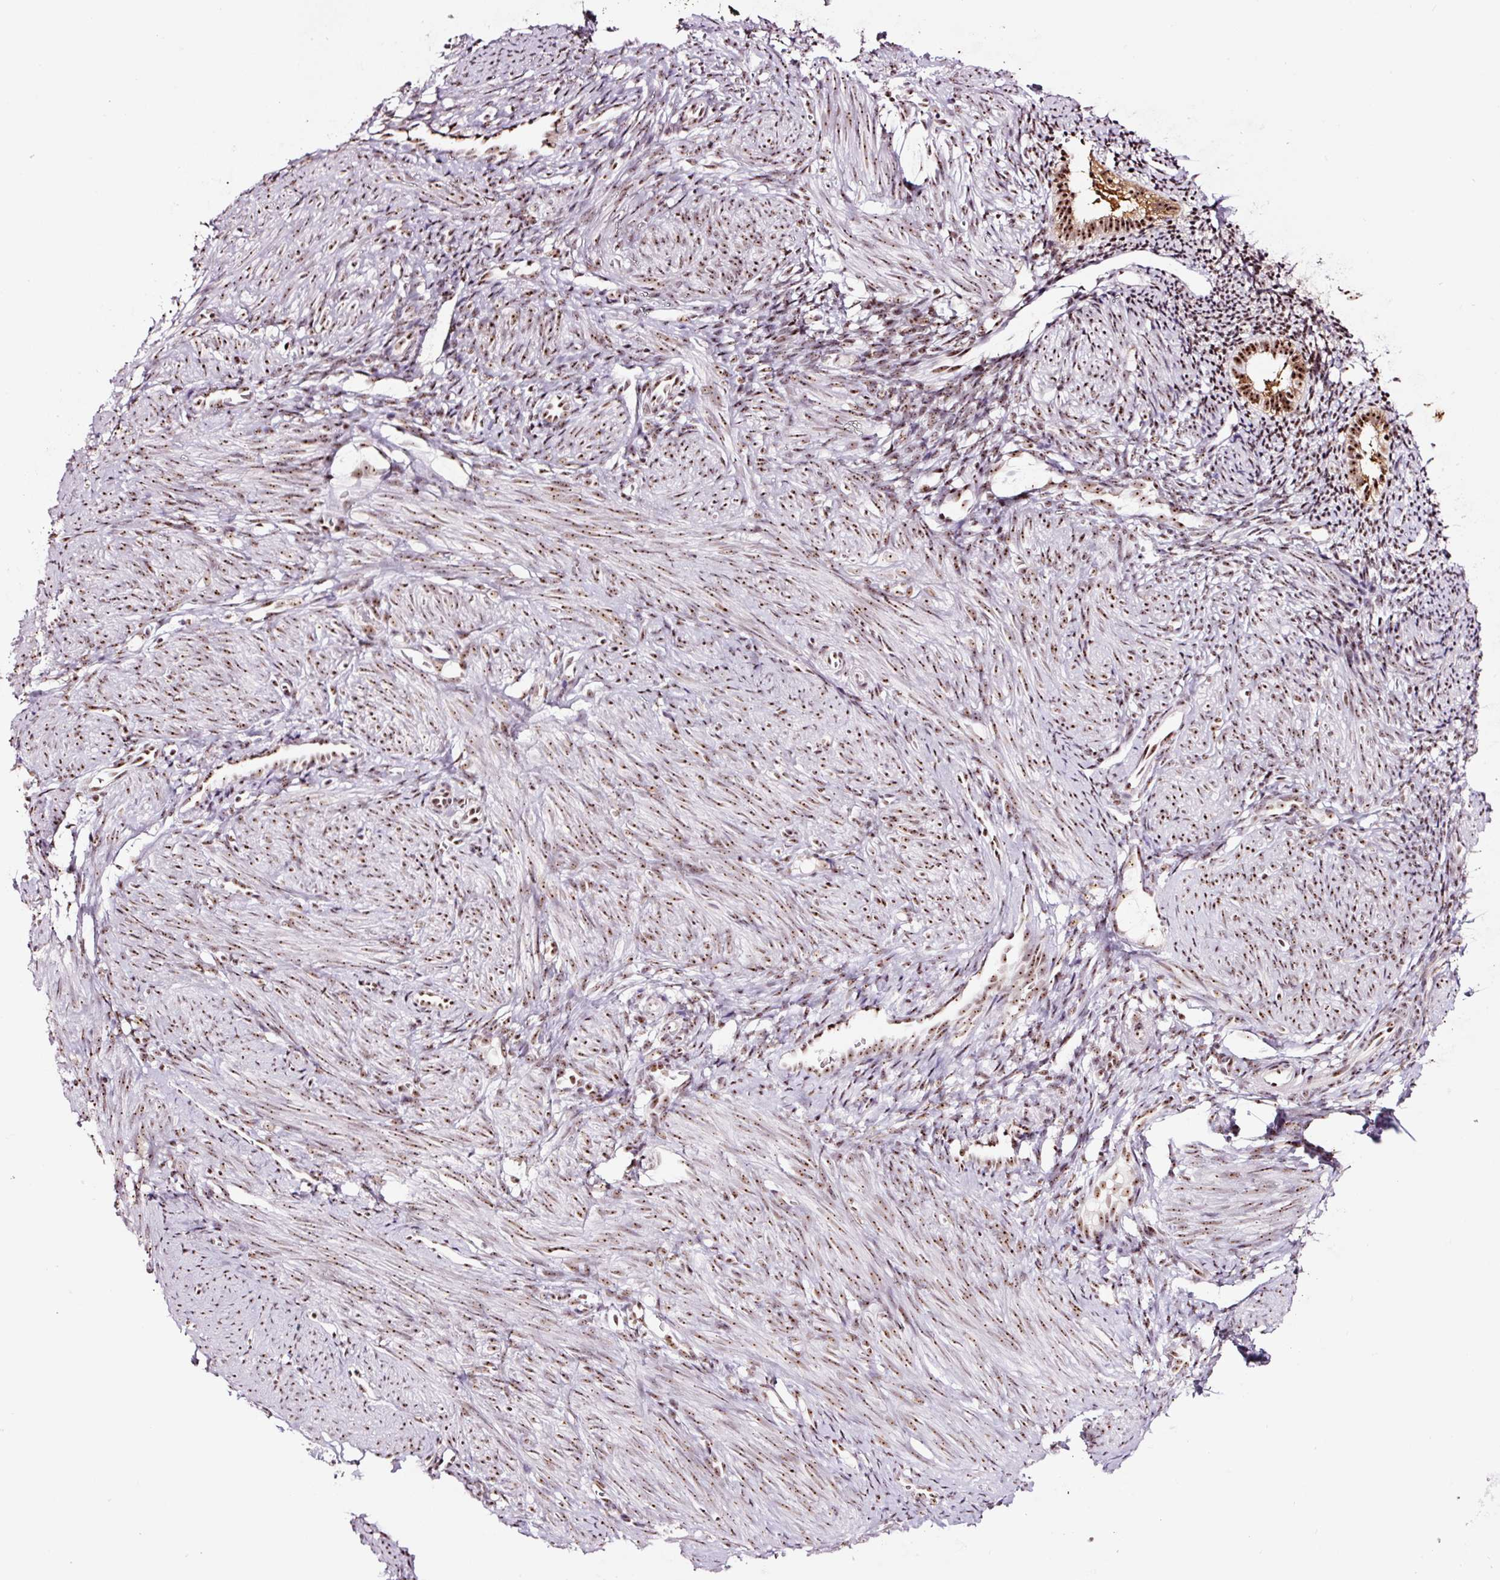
{"staining": {"intensity": "moderate", "quantity": "25%-75%", "location": "nuclear"}, "tissue": "endometrium", "cell_type": "Cells in endometrial stroma", "image_type": "normal", "snomed": [{"axis": "morphology", "description": "Normal tissue, NOS"}, {"axis": "topography", "description": "Endometrium"}], "caption": "The histopathology image shows a brown stain indicating the presence of a protein in the nuclear of cells in endometrial stroma in endometrium. The protein of interest is shown in brown color, while the nuclei are stained blue.", "gene": "GNL3", "patient": {"sex": "female", "age": 39}}